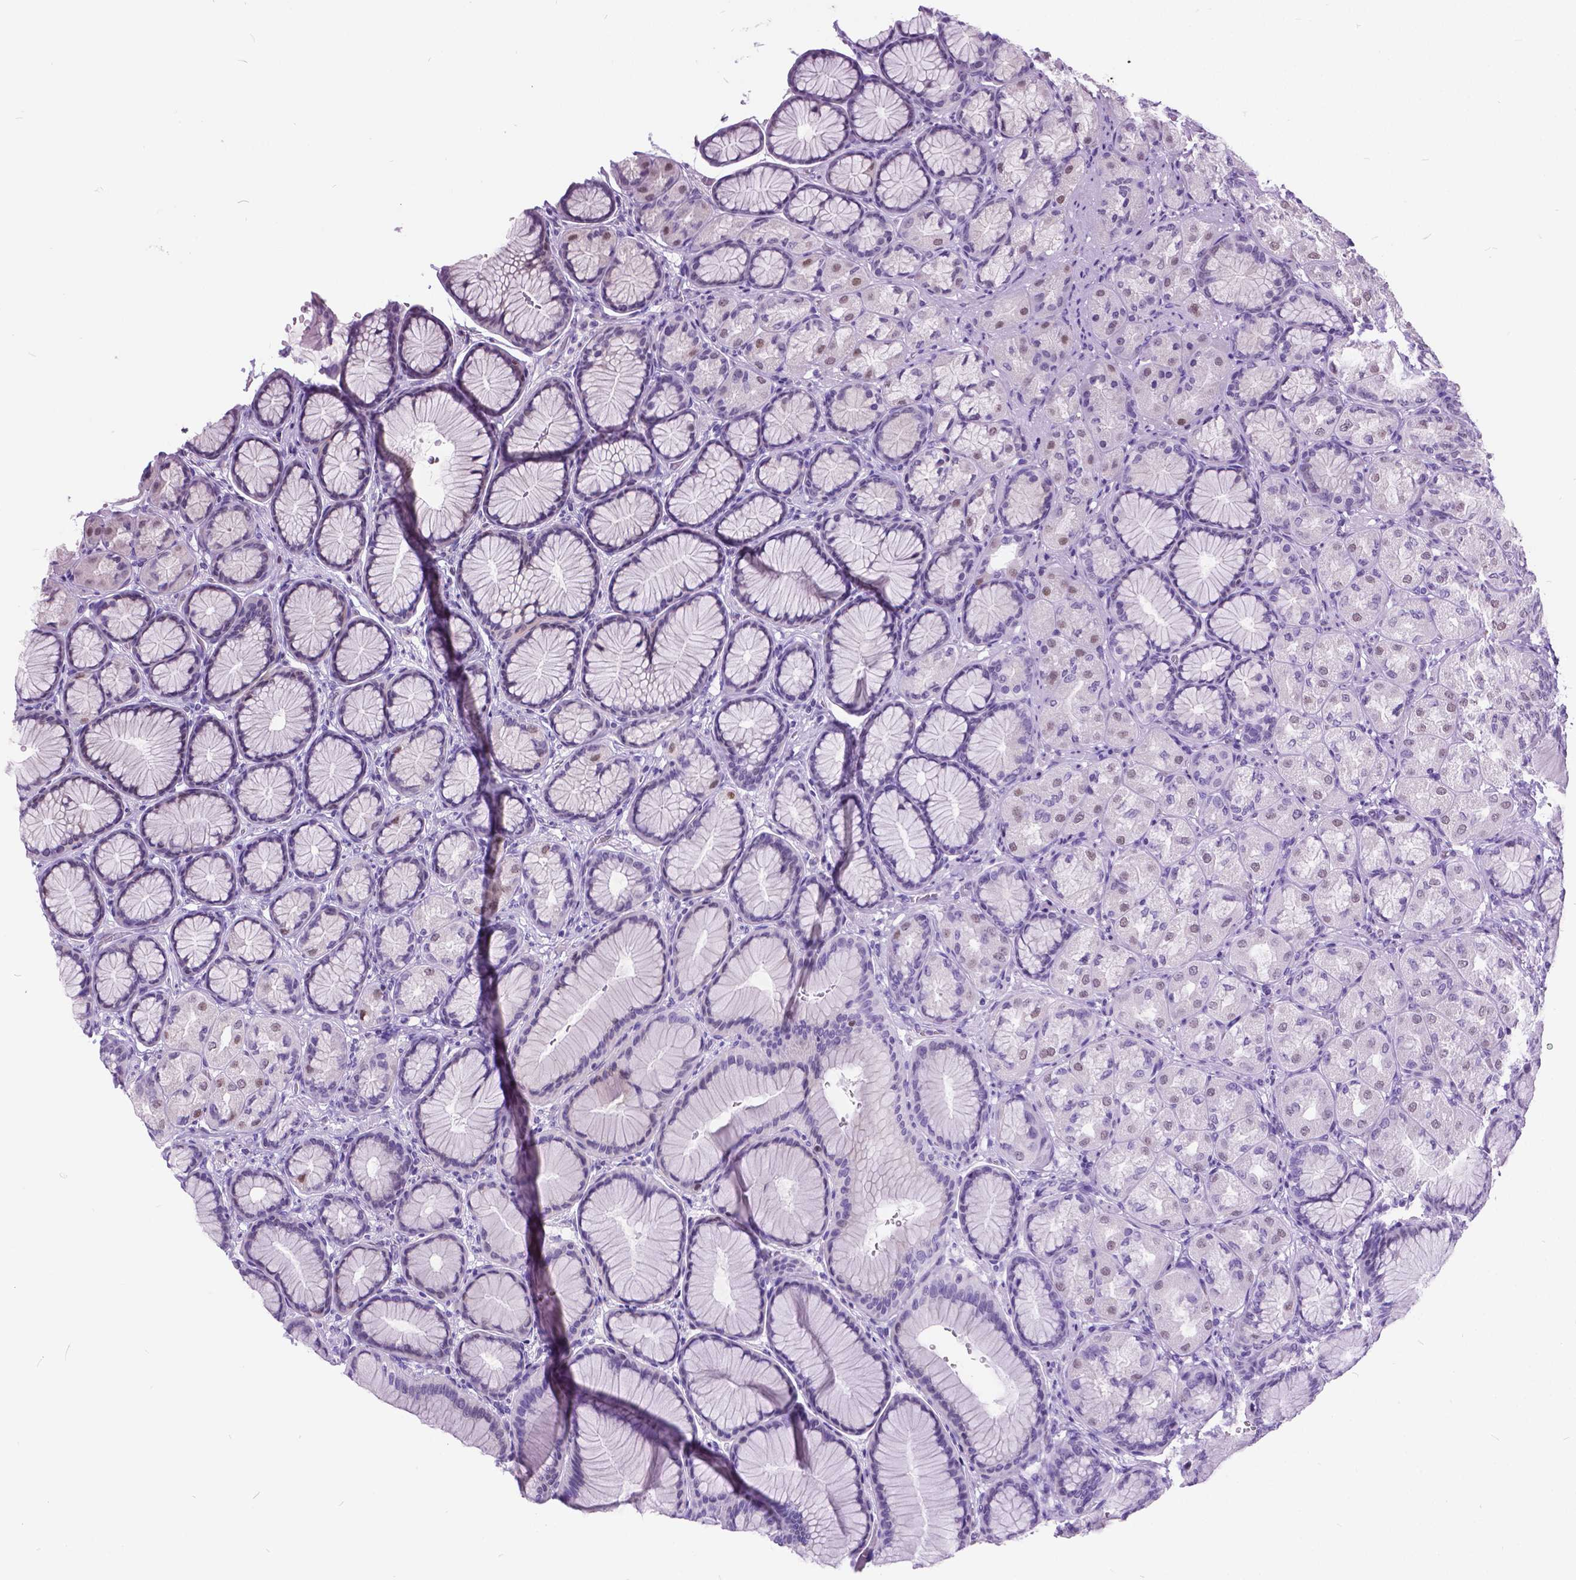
{"staining": {"intensity": "weak", "quantity": "<25%", "location": "nuclear"}, "tissue": "stomach", "cell_type": "Glandular cells", "image_type": "normal", "snomed": [{"axis": "morphology", "description": "Normal tissue, NOS"}, {"axis": "morphology", "description": "Adenocarcinoma, NOS"}, {"axis": "morphology", "description": "Adenocarcinoma, High grade"}, {"axis": "topography", "description": "Stomach, upper"}, {"axis": "topography", "description": "Stomach"}], "caption": "Immunohistochemistry of normal human stomach demonstrates no expression in glandular cells. Nuclei are stained in blue.", "gene": "DPF3", "patient": {"sex": "female", "age": 65}}